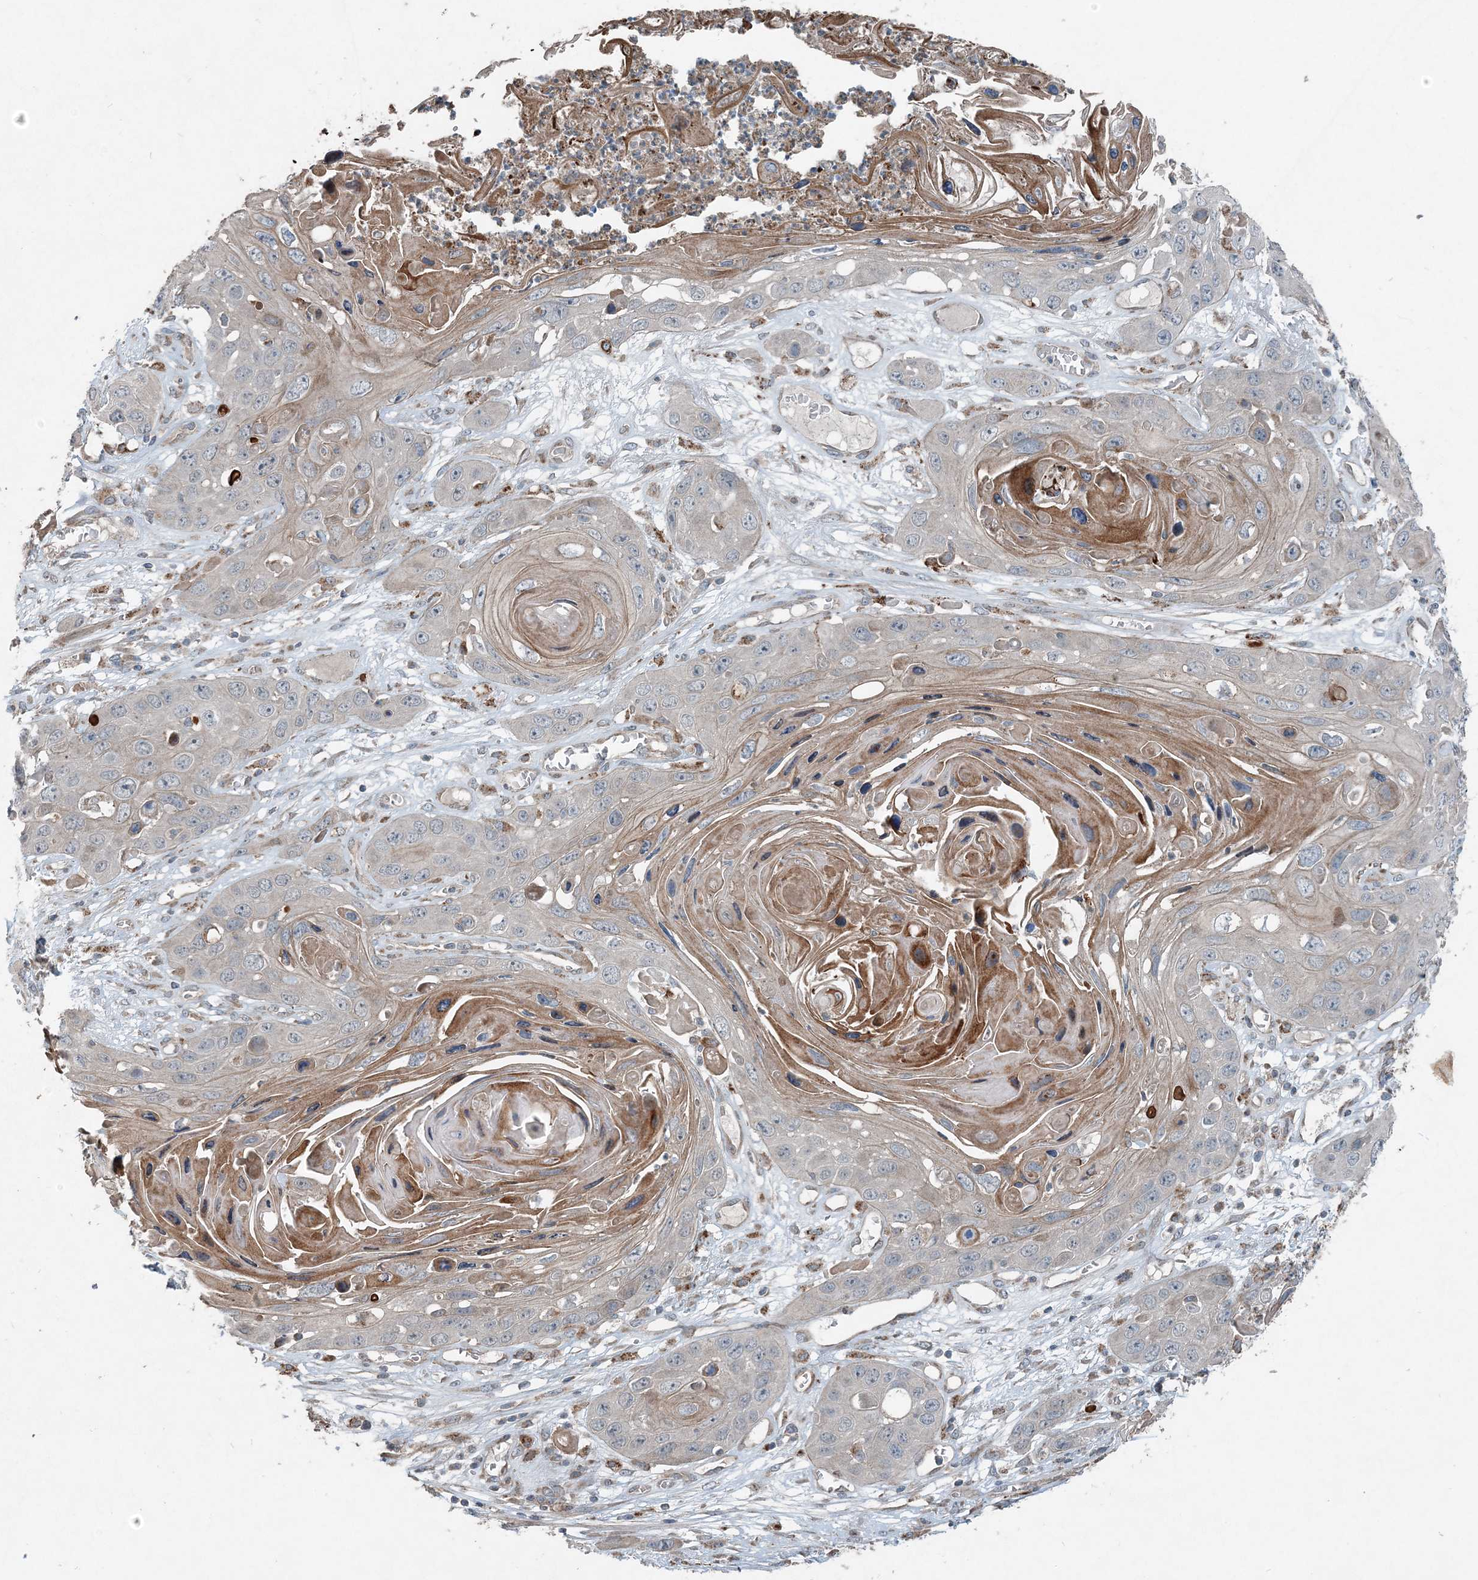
{"staining": {"intensity": "moderate", "quantity": "25%-75%", "location": "cytoplasmic/membranous"}, "tissue": "skin cancer", "cell_type": "Tumor cells", "image_type": "cancer", "snomed": [{"axis": "morphology", "description": "Squamous cell carcinoma, NOS"}, {"axis": "topography", "description": "Skin"}], "caption": "About 25%-75% of tumor cells in human skin cancer (squamous cell carcinoma) display moderate cytoplasmic/membranous protein expression as visualized by brown immunohistochemical staining.", "gene": "INTU", "patient": {"sex": "male", "age": 55}}